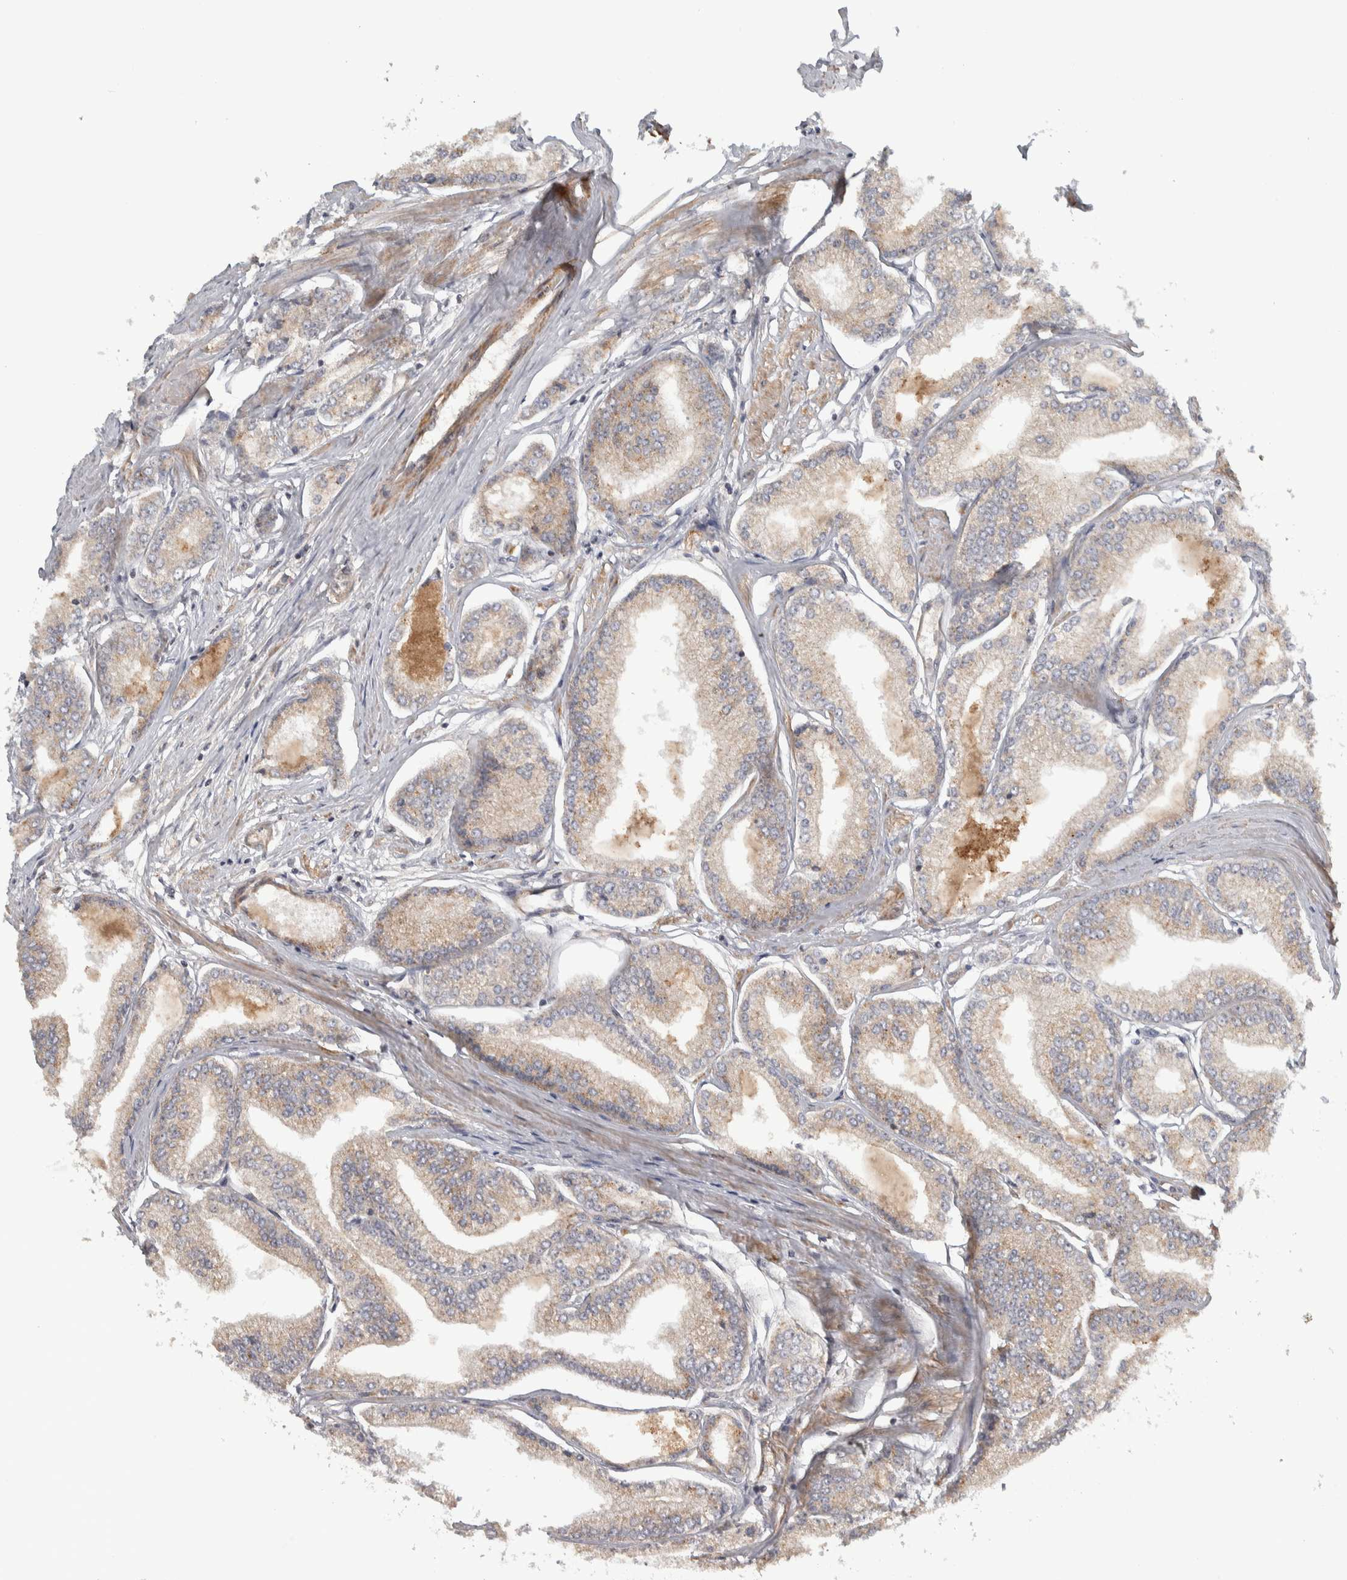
{"staining": {"intensity": "weak", "quantity": "<25%", "location": "cytoplasmic/membranous"}, "tissue": "prostate cancer", "cell_type": "Tumor cells", "image_type": "cancer", "snomed": [{"axis": "morphology", "description": "Adenocarcinoma, Low grade"}, {"axis": "topography", "description": "Prostate"}], "caption": "This photomicrograph is of prostate low-grade adenocarcinoma stained with immunohistochemistry (IHC) to label a protein in brown with the nuclei are counter-stained blue. There is no staining in tumor cells. (DAB (3,3'-diaminobenzidine) IHC, high magnification).", "gene": "TBC1D31", "patient": {"sex": "male", "age": 52}}